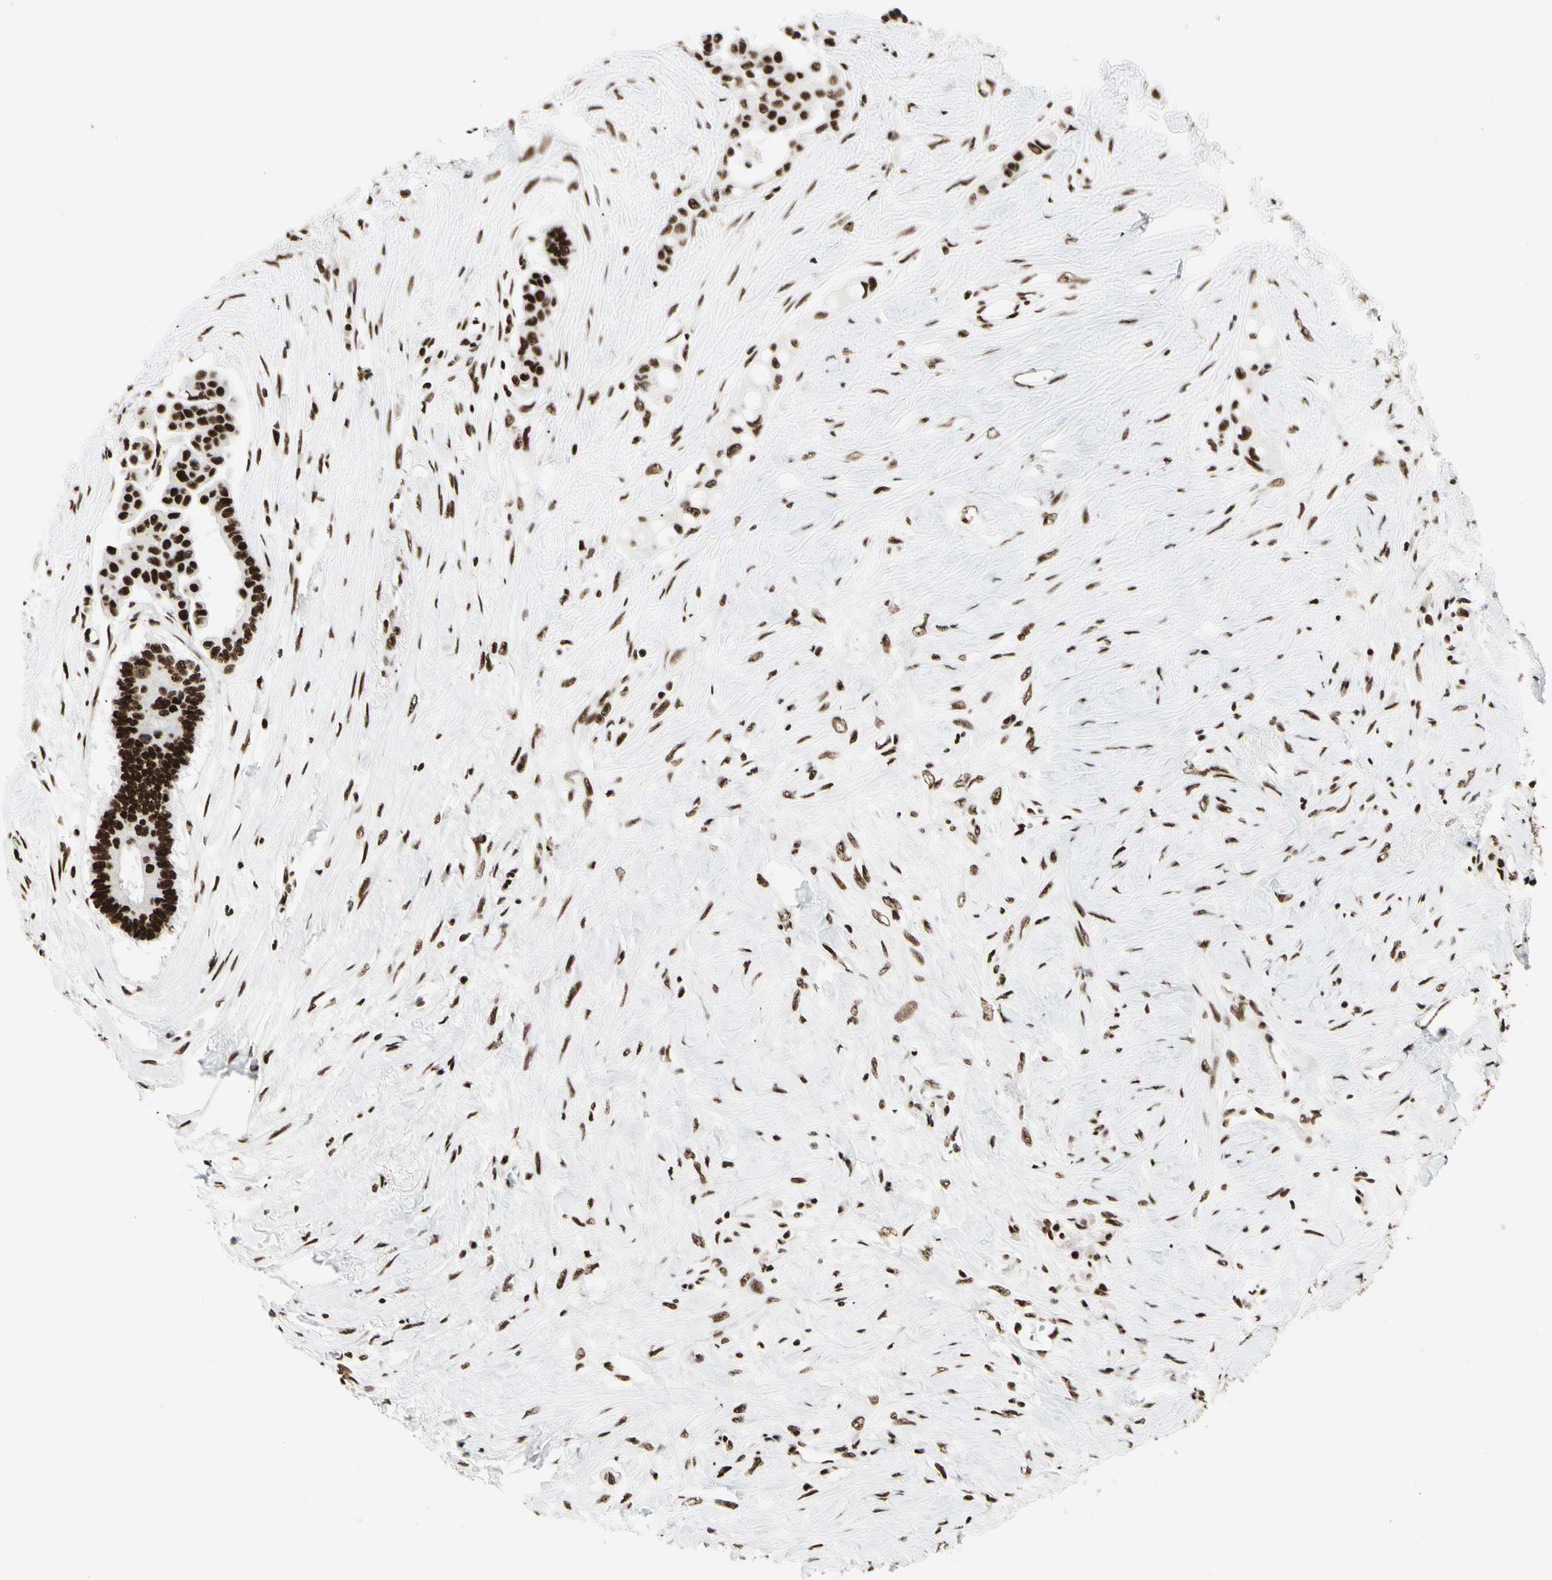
{"staining": {"intensity": "strong", "quantity": ">75%", "location": "nuclear"}, "tissue": "colorectal cancer", "cell_type": "Tumor cells", "image_type": "cancer", "snomed": [{"axis": "morphology", "description": "Normal tissue, NOS"}, {"axis": "morphology", "description": "Adenocarcinoma, NOS"}, {"axis": "topography", "description": "Colon"}], "caption": "High-power microscopy captured an IHC histopathology image of adenocarcinoma (colorectal), revealing strong nuclear staining in about >75% of tumor cells.", "gene": "CCAR1", "patient": {"sex": "male", "age": 82}}